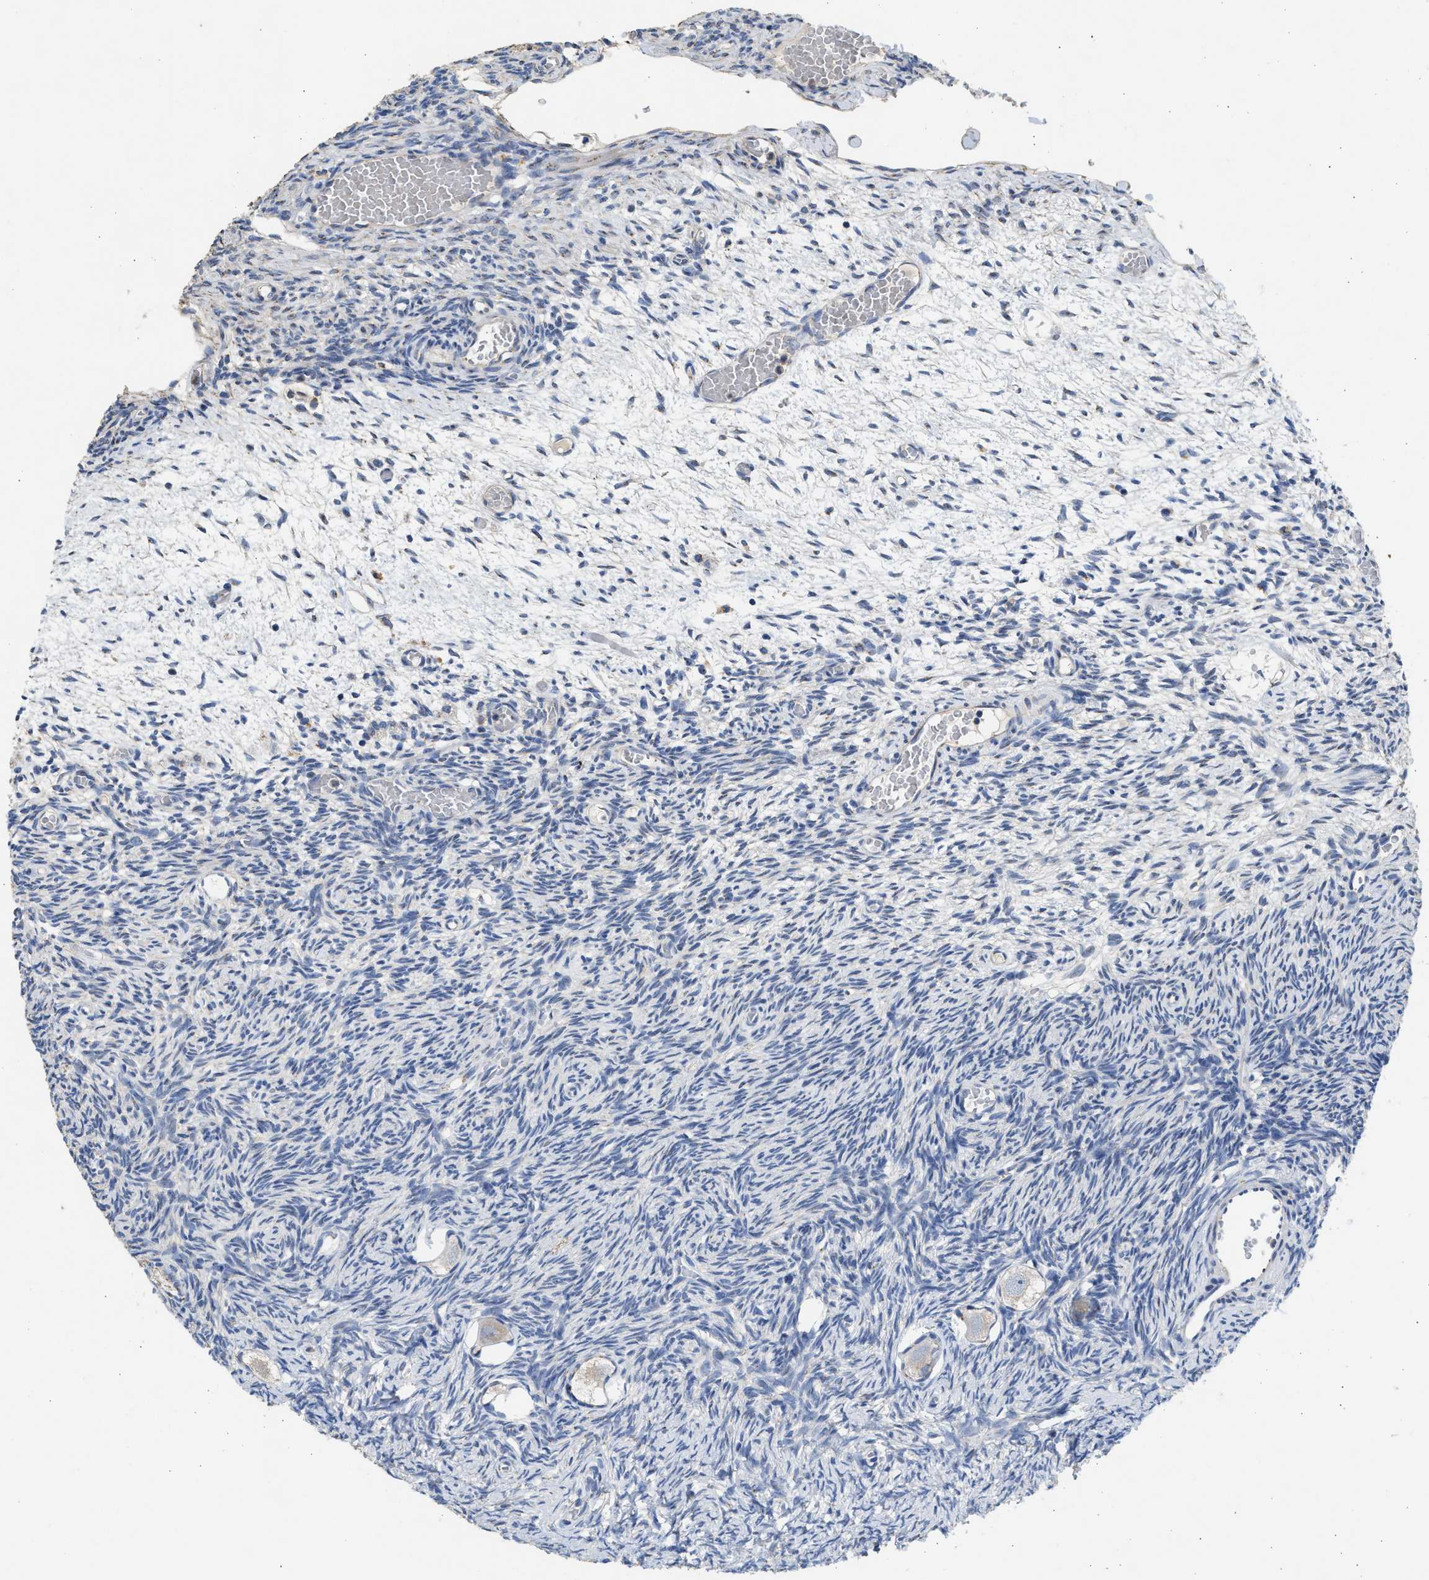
{"staining": {"intensity": "weak", "quantity": "<25%", "location": "cytoplasmic/membranous"}, "tissue": "ovary", "cell_type": "Follicle cells", "image_type": "normal", "snomed": [{"axis": "morphology", "description": "Normal tissue, NOS"}, {"axis": "topography", "description": "Ovary"}], "caption": "Immunohistochemistry (IHC) of unremarkable human ovary shows no staining in follicle cells.", "gene": "IPO8", "patient": {"sex": "female", "age": 27}}